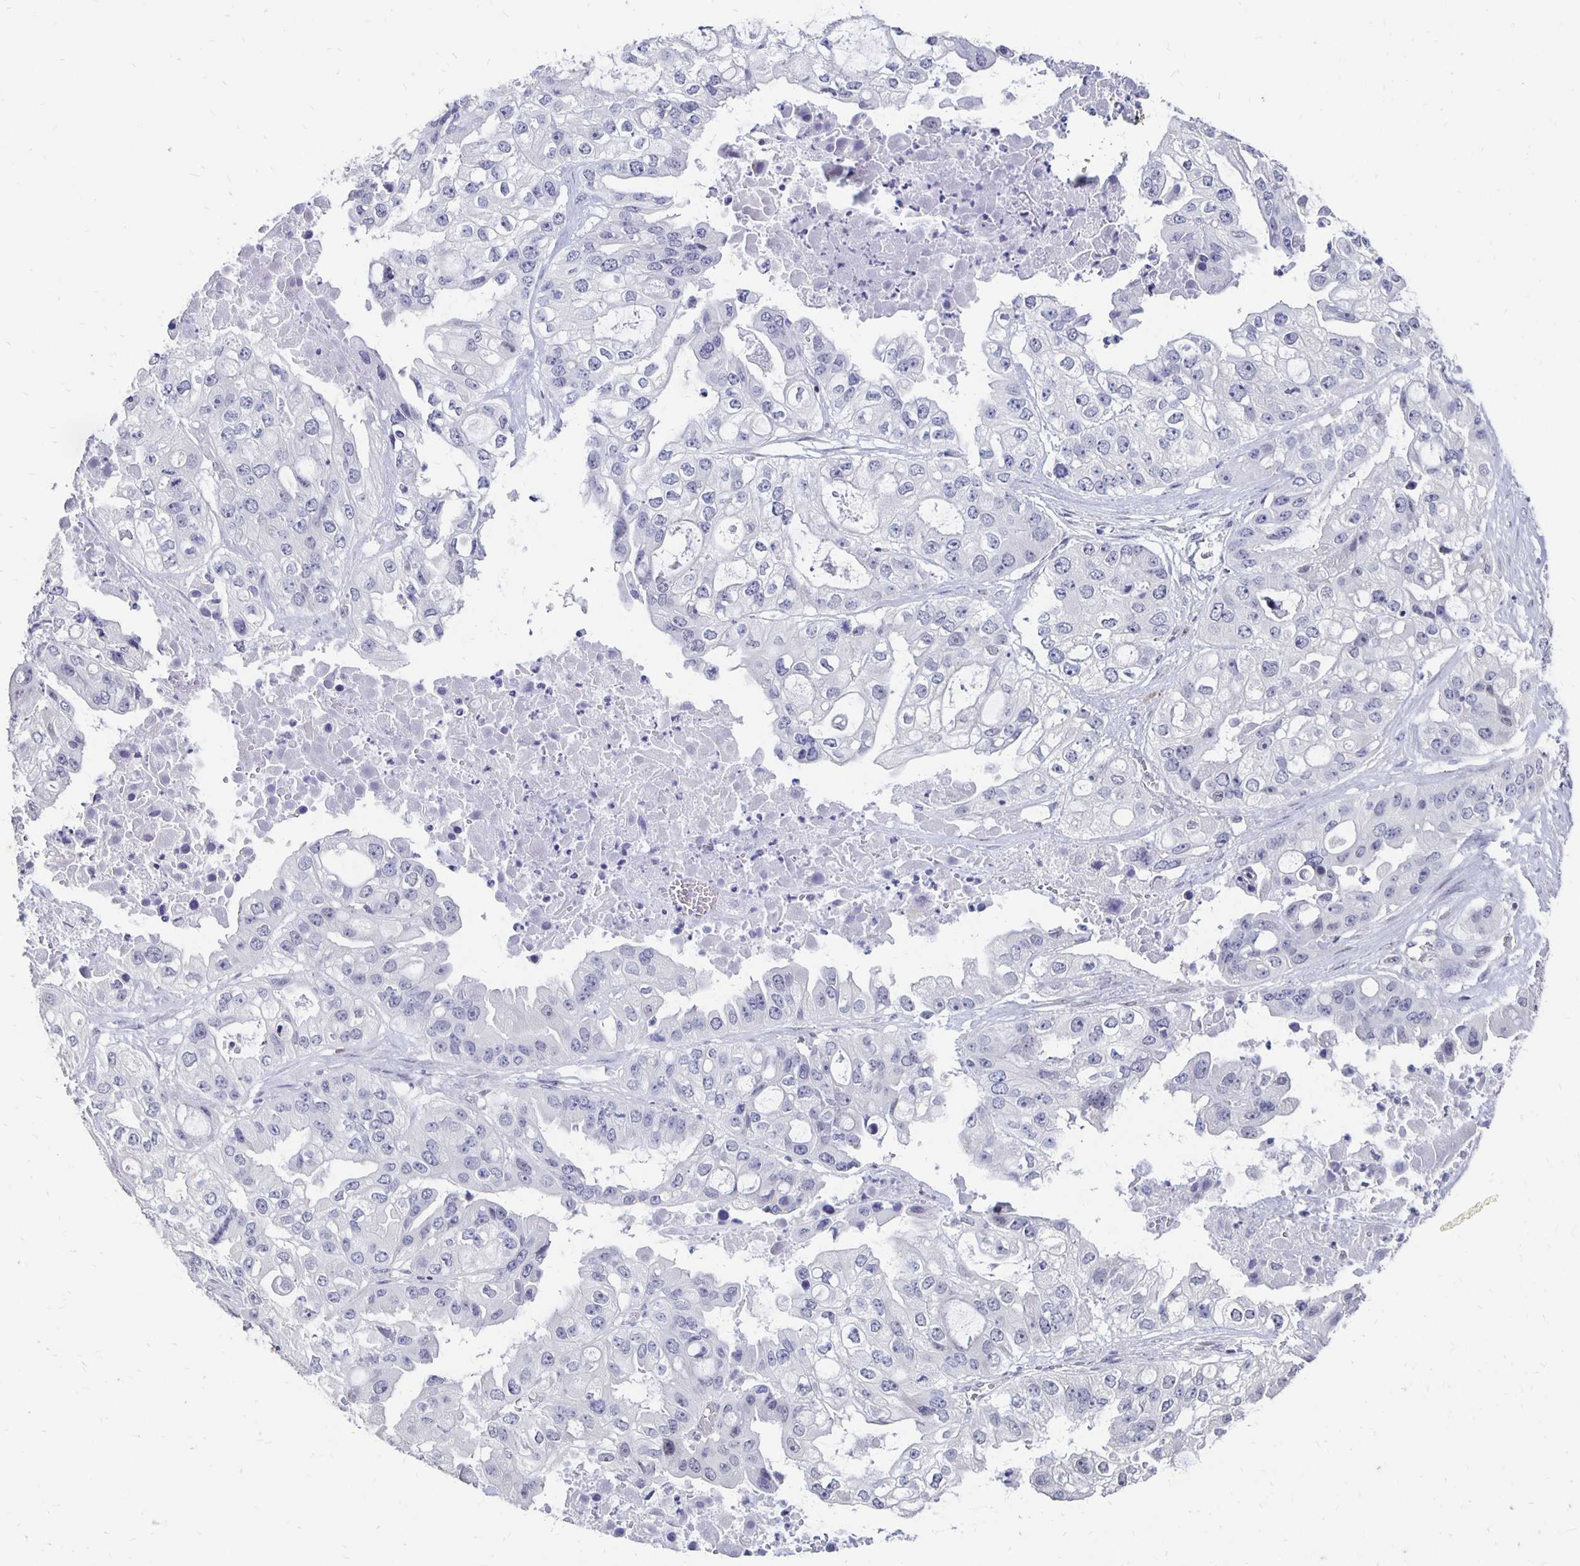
{"staining": {"intensity": "negative", "quantity": "none", "location": "none"}, "tissue": "ovarian cancer", "cell_type": "Tumor cells", "image_type": "cancer", "snomed": [{"axis": "morphology", "description": "Cystadenocarcinoma, serous, NOS"}, {"axis": "topography", "description": "Ovary"}], "caption": "High magnification brightfield microscopy of ovarian serous cystadenocarcinoma stained with DAB (brown) and counterstained with hematoxylin (blue): tumor cells show no significant staining.", "gene": "ATOSB", "patient": {"sex": "female", "age": 56}}